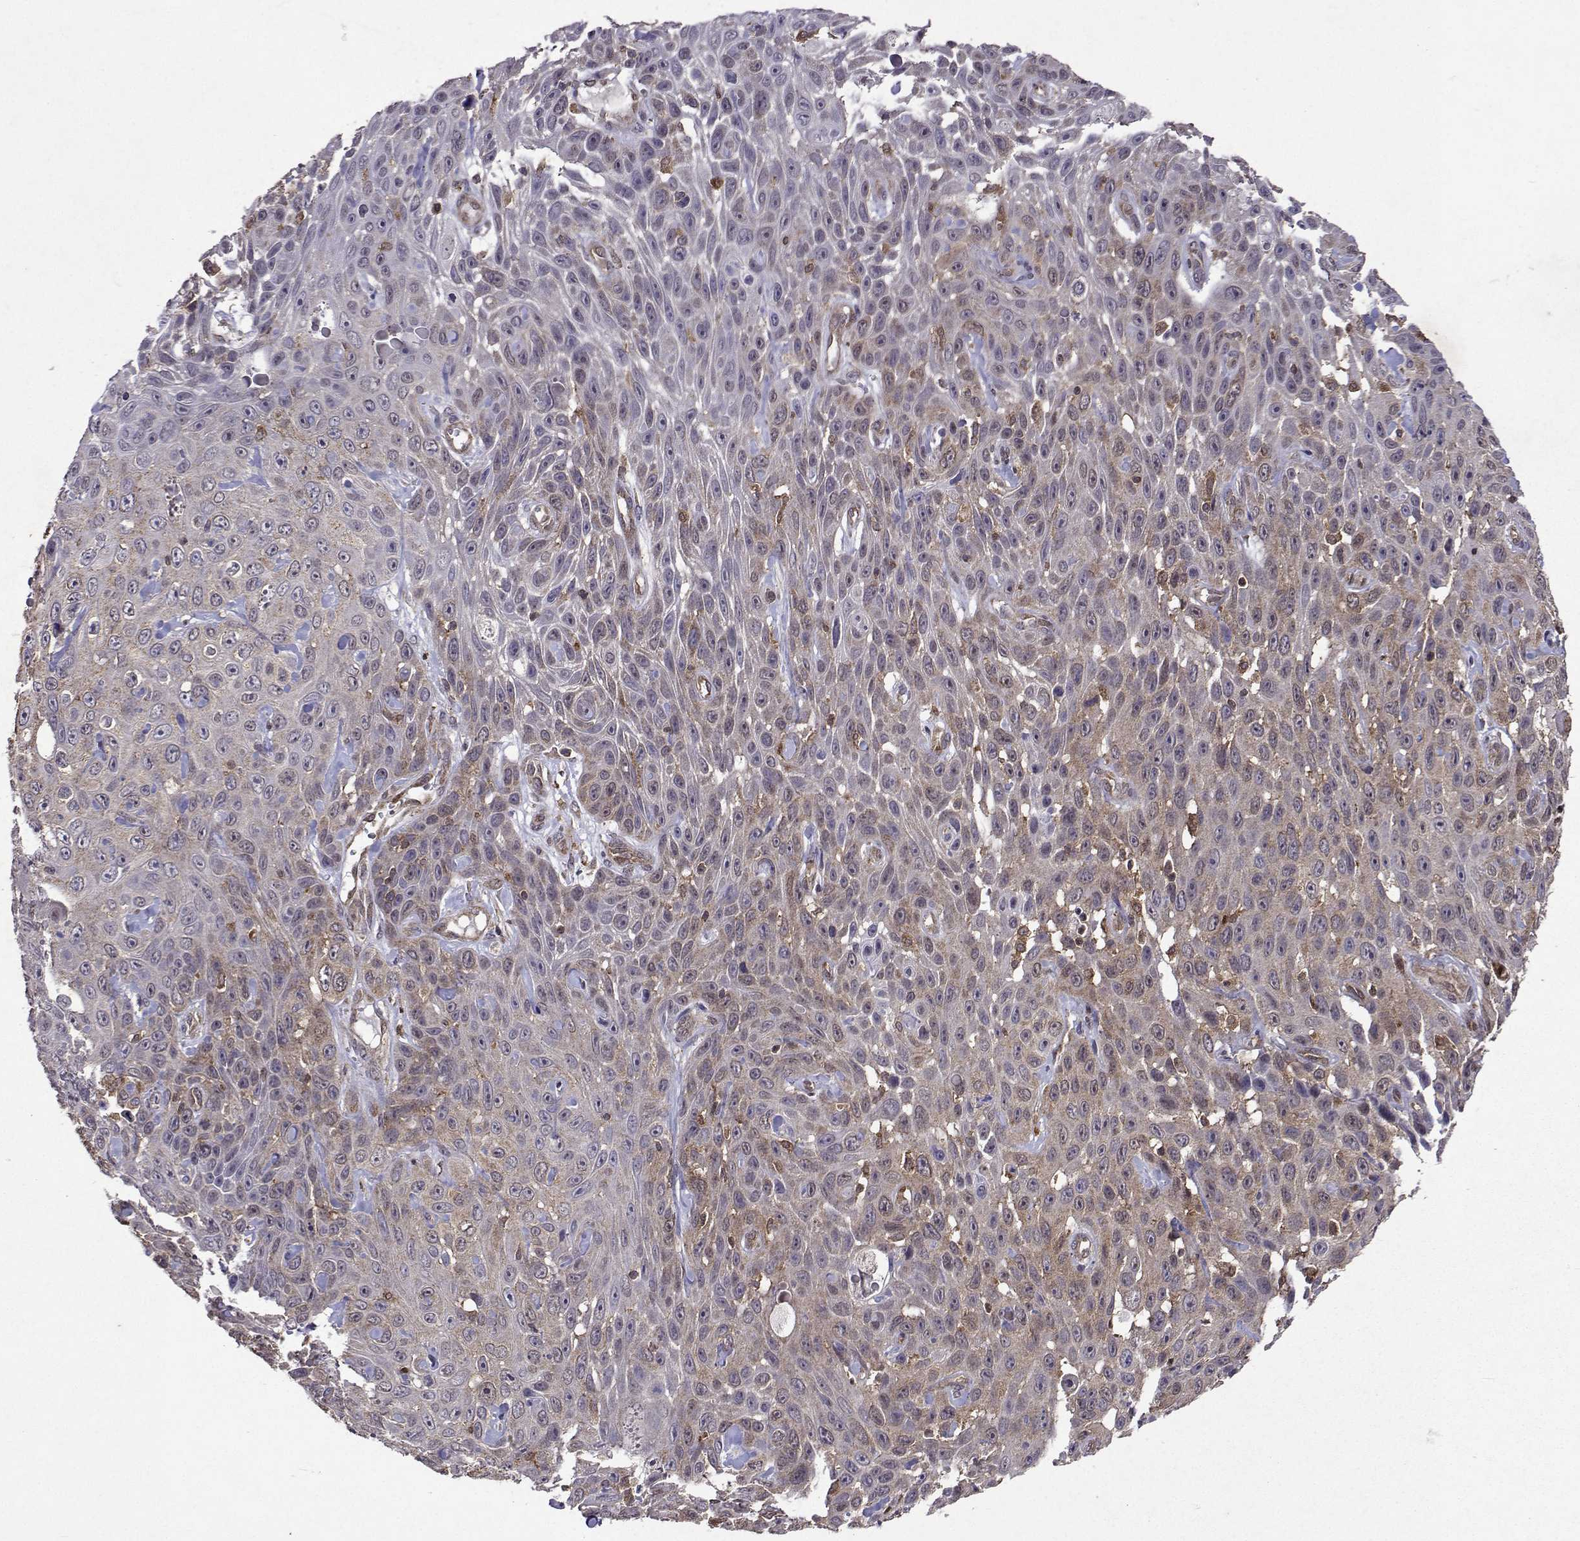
{"staining": {"intensity": "negative", "quantity": "none", "location": "none"}, "tissue": "skin cancer", "cell_type": "Tumor cells", "image_type": "cancer", "snomed": [{"axis": "morphology", "description": "Squamous cell carcinoma, NOS"}, {"axis": "topography", "description": "Skin"}], "caption": "Immunohistochemistry (IHC) micrograph of neoplastic tissue: skin squamous cell carcinoma stained with DAB (3,3'-diaminobenzidine) reveals no significant protein staining in tumor cells.", "gene": "APAF1", "patient": {"sex": "male", "age": 82}}